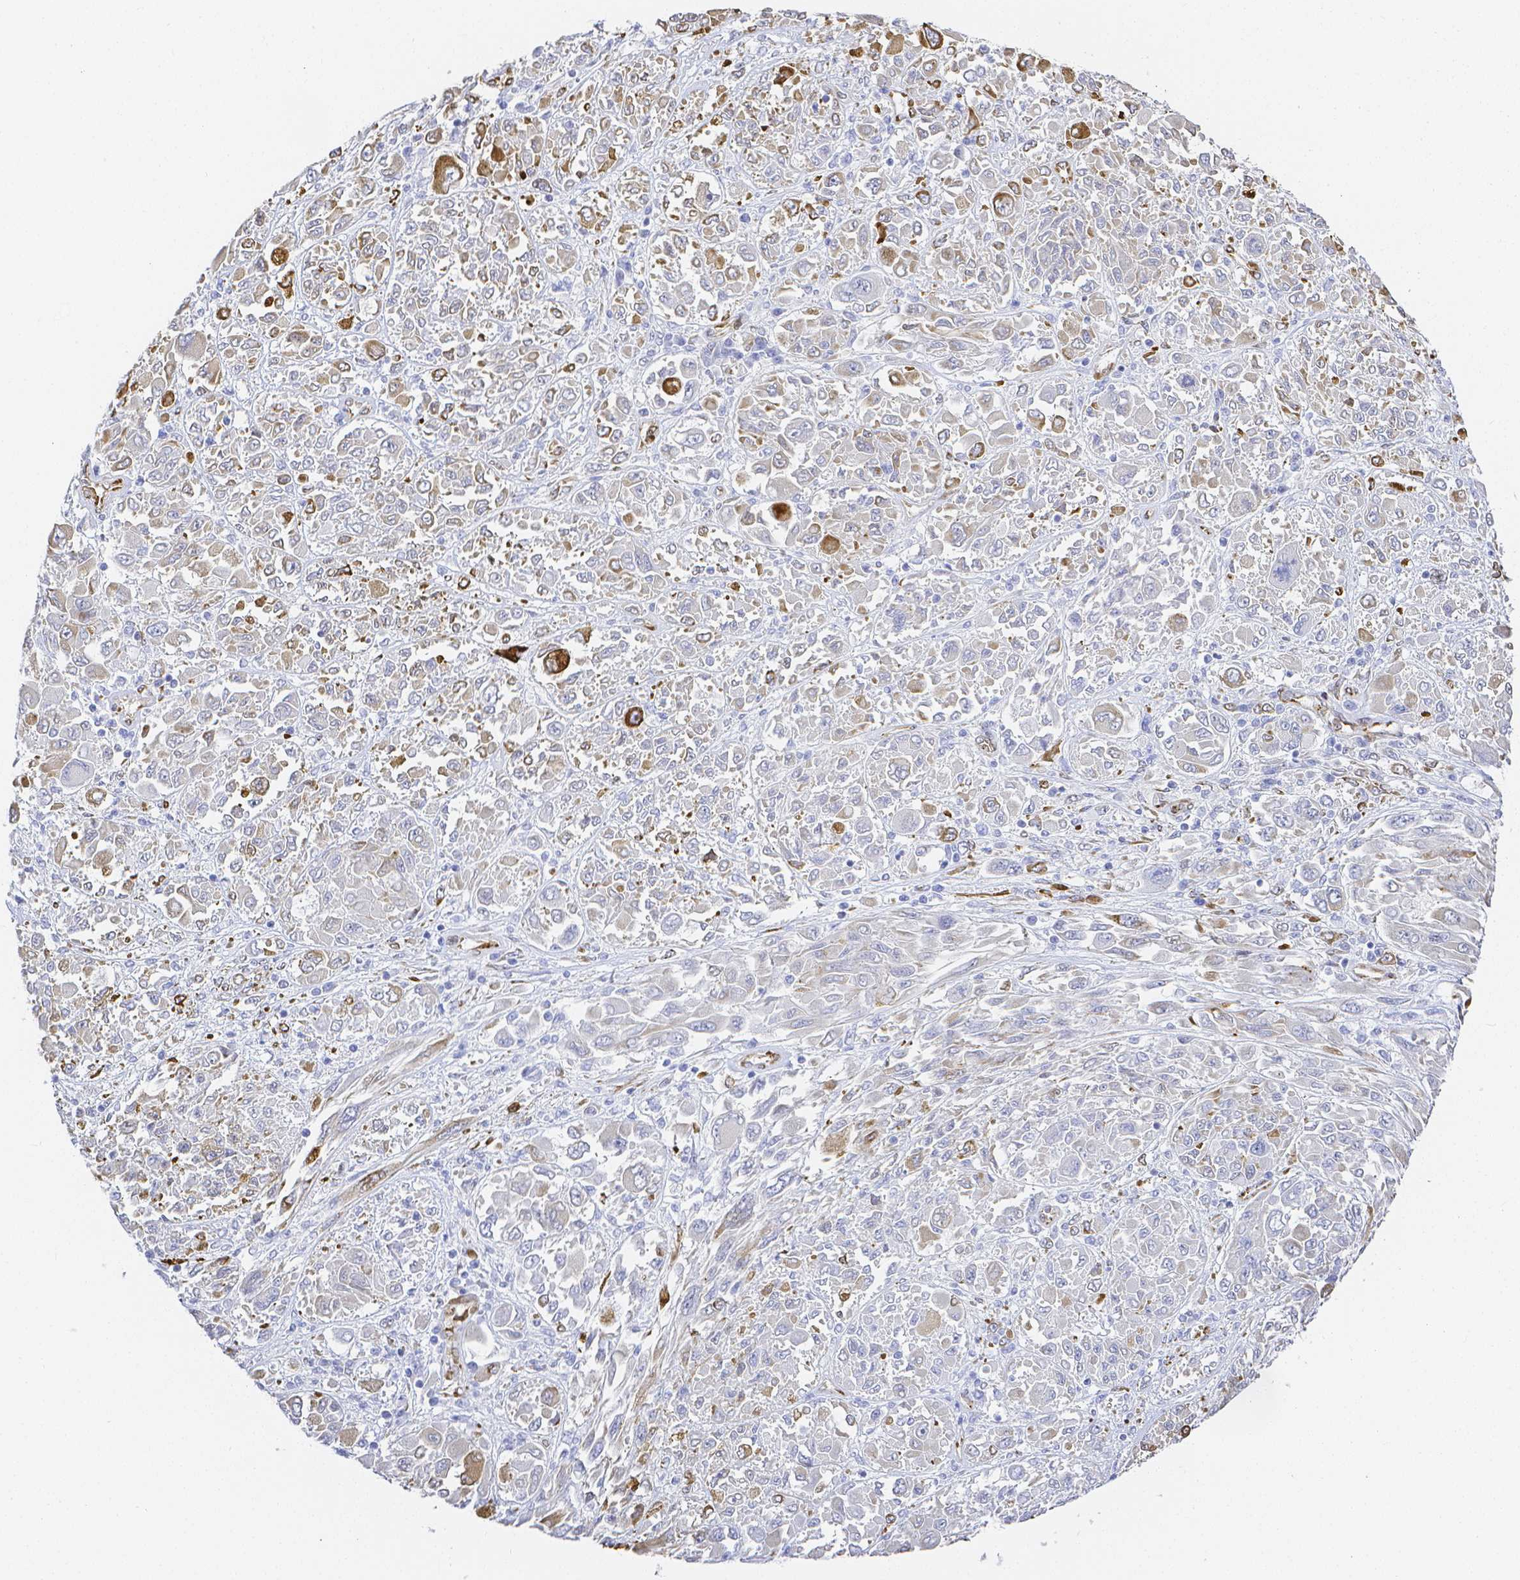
{"staining": {"intensity": "negative", "quantity": "none", "location": "none"}, "tissue": "melanoma", "cell_type": "Tumor cells", "image_type": "cancer", "snomed": [{"axis": "morphology", "description": "Malignant melanoma, NOS"}, {"axis": "topography", "description": "Skin"}], "caption": "Protein analysis of melanoma demonstrates no significant positivity in tumor cells.", "gene": "SMURF1", "patient": {"sex": "female", "age": 91}}